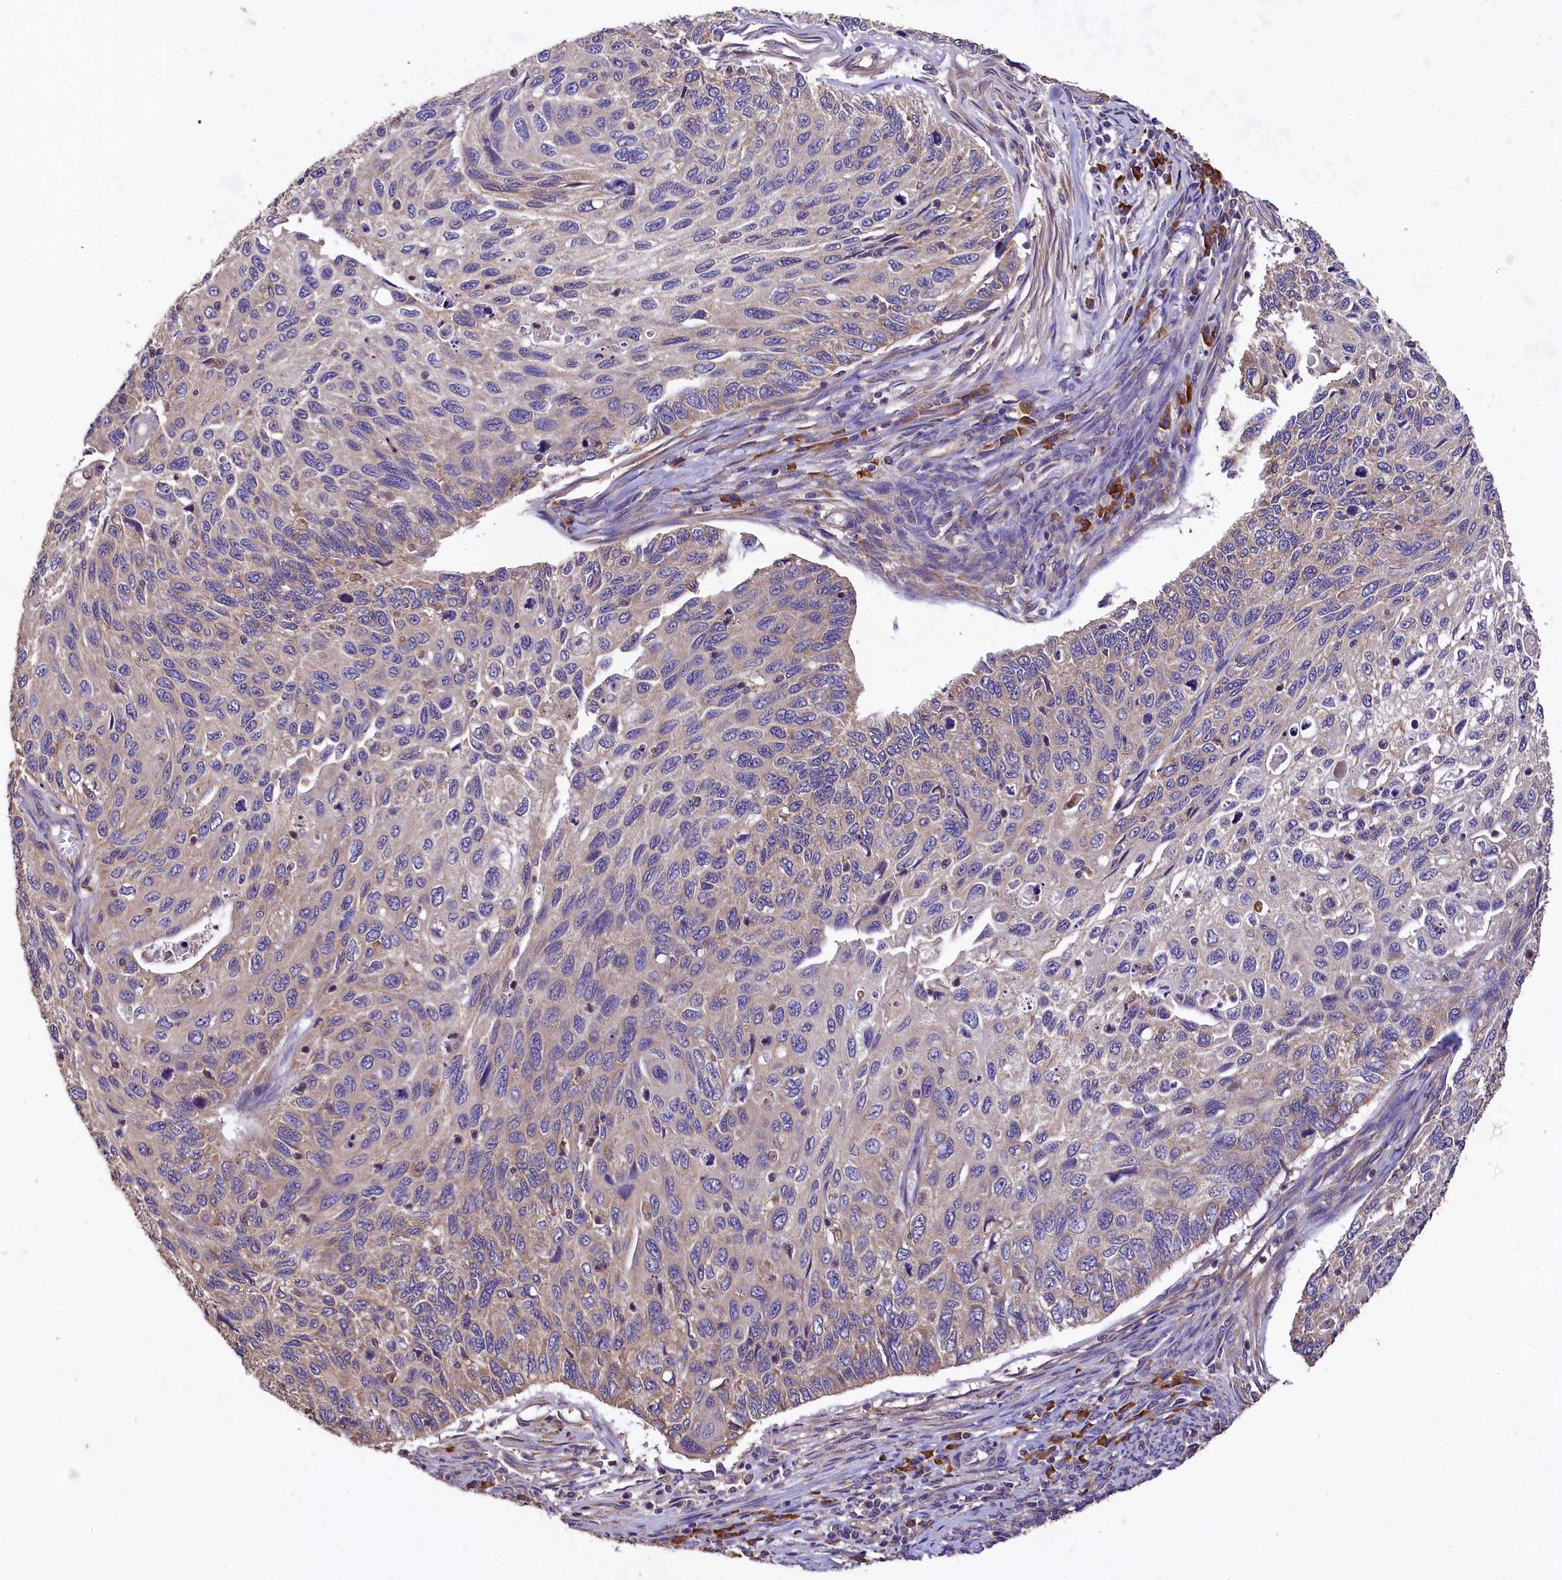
{"staining": {"intensity": "weak", "quantity": "<25%", "location": "cytoplasmic/membranous"}, "tissue": "cervical cancer", "cell_type": "Tumor cells", "image_type": "cancer", "snomed": [{"axis": "morphology", "description": "Squamous cell carcinoma, NOS"}, {"axis": "topography", "description": "Cervix"}], "caption": "Tumor cells show no significant expression in cervical cancer.", "gene": "ENKD1", "patient": {"sex": "female", "age": 70}}